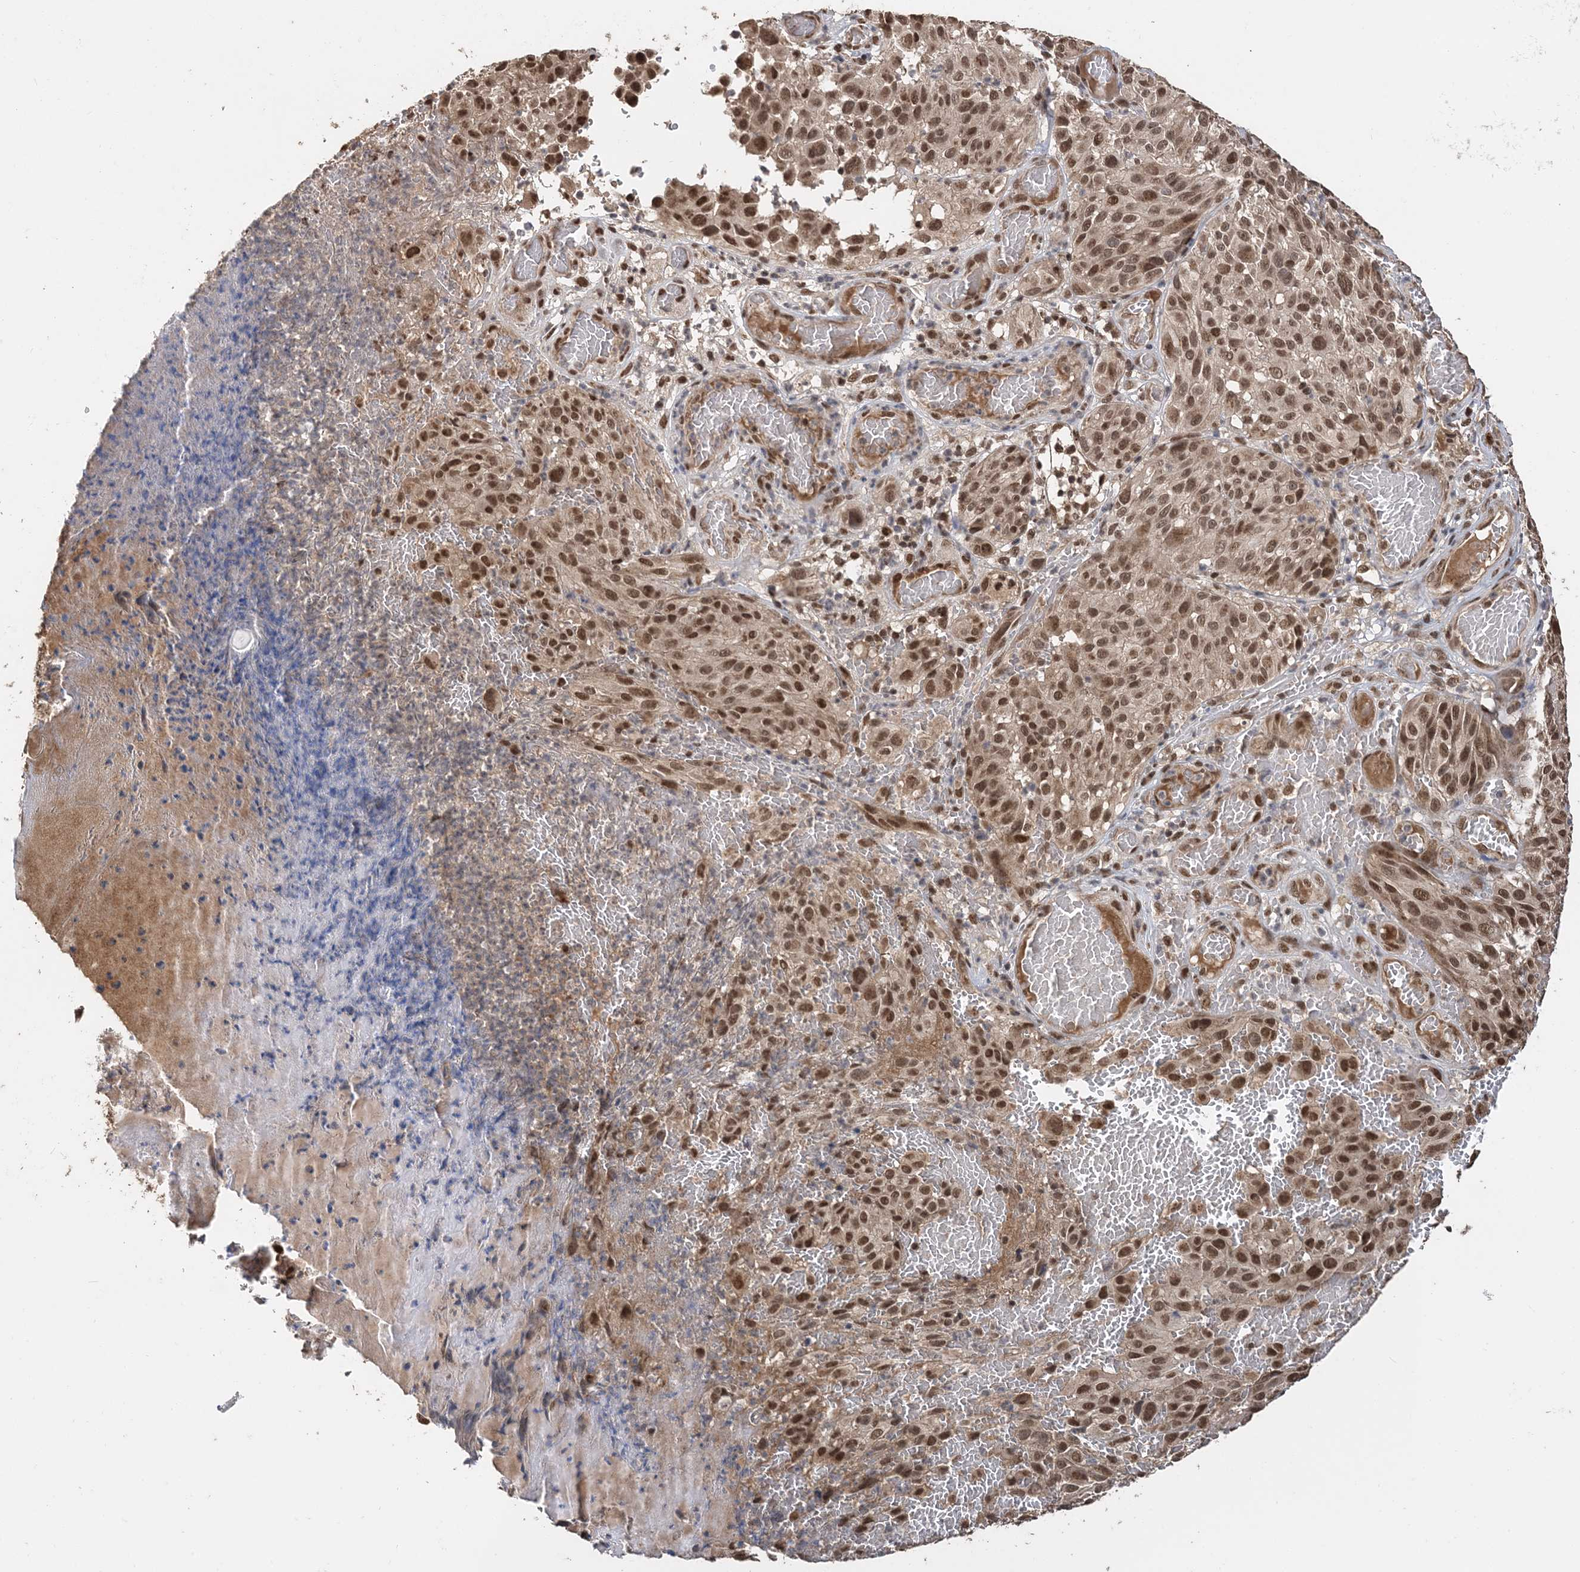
{"staining": {"intensity": "moderate", "quantity": ">75%", "location": "nuclear"}, "tissue": "melanoma", "cell_type": "Tumor cells", "image_type": "cancer", "snomed": [{"axis": "morphology", "description": "Malignant melanoma, NOS"}, {"axis": "topography", "description": "Skin"}], "caption": "Immunohistochemistry image of melanoma stained for a protein (brown), which shows medium levels of moderate nuclear positivity in approximately >75% of tumor cells.", "gene": "TSHZ2", "patient": {"sex": "male", "age": 83}}